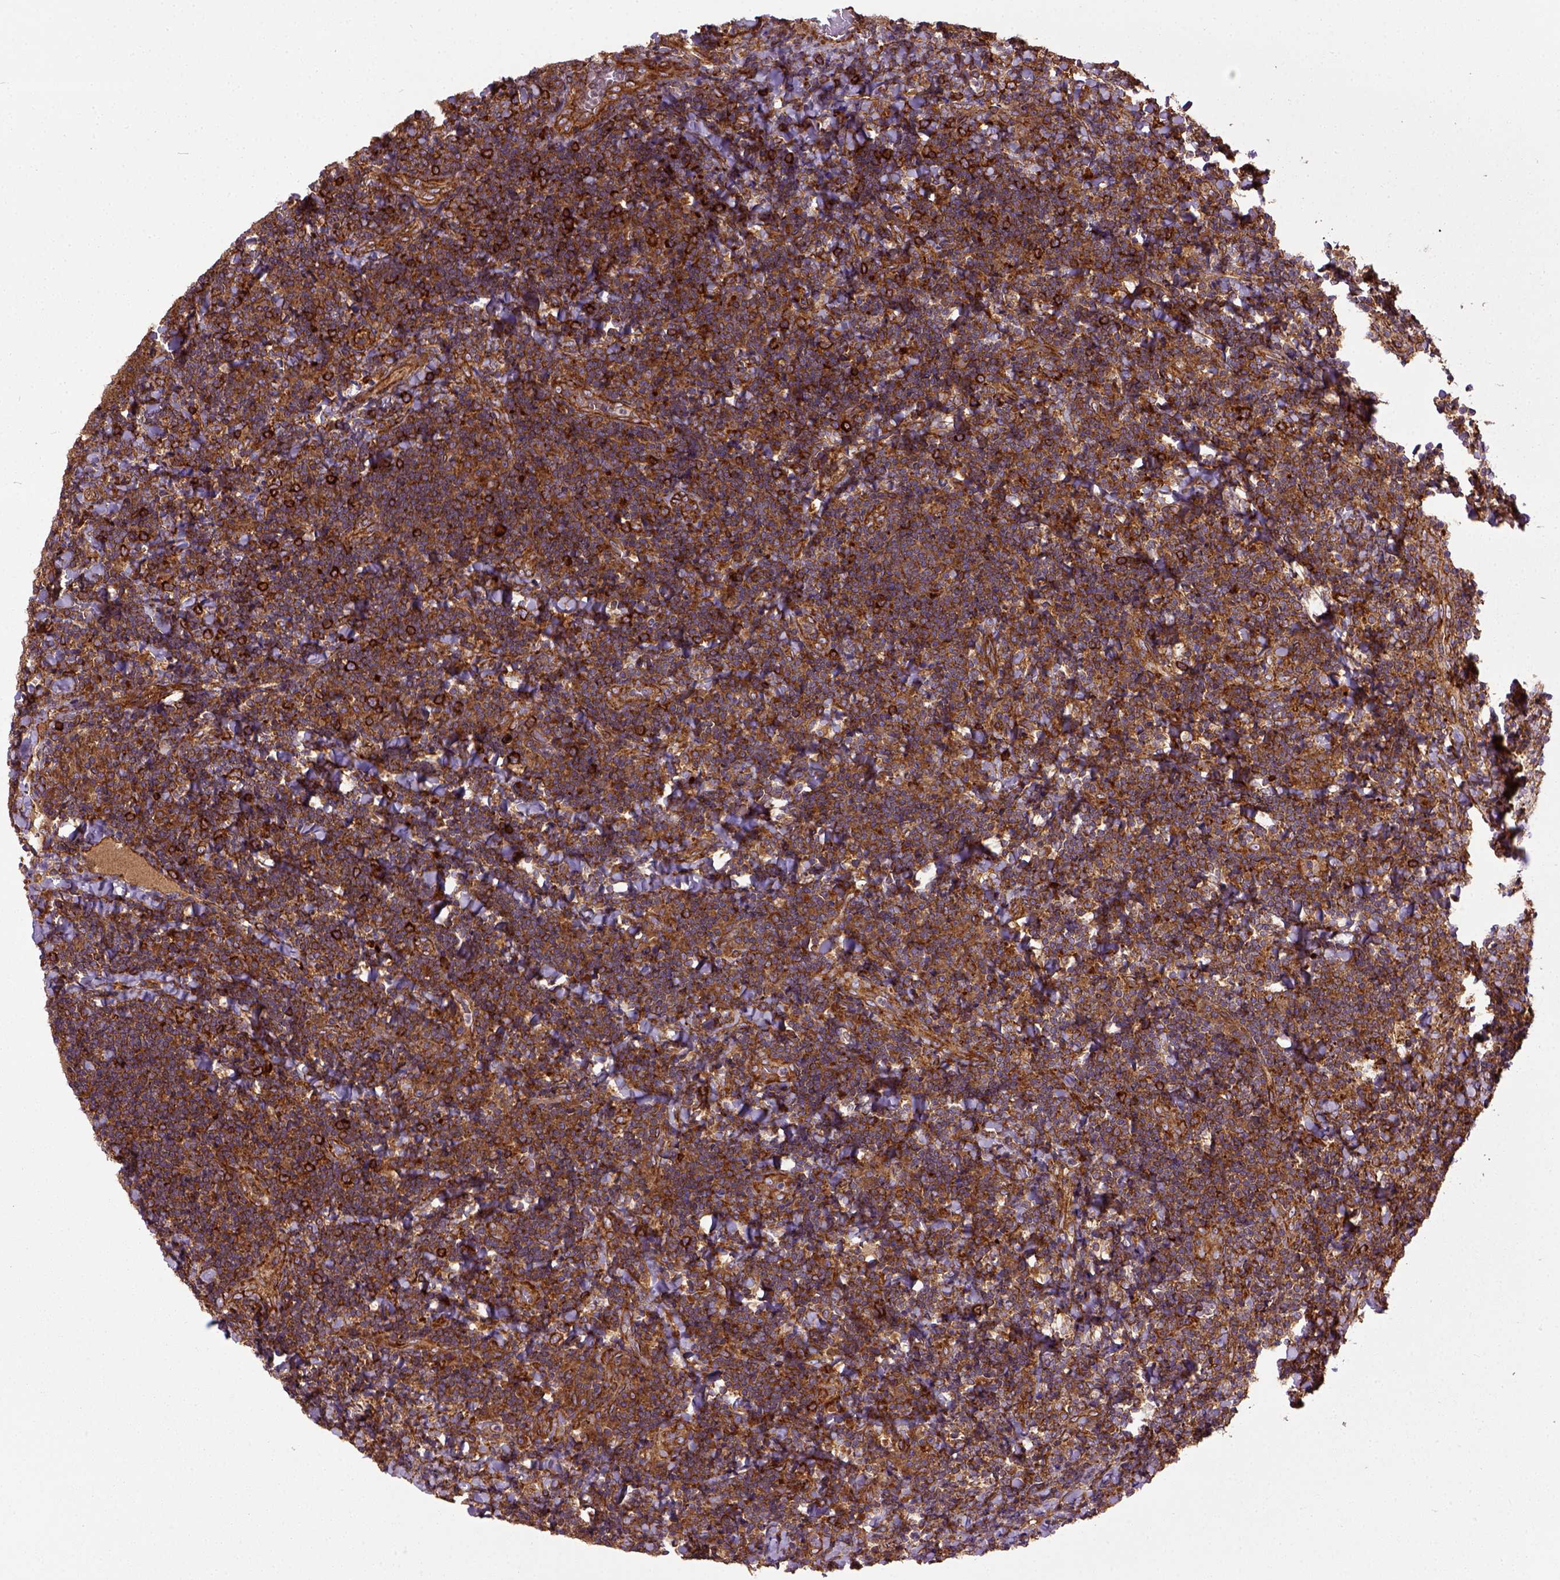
{"staining": {"intensity": "strong", "quantity": ">75%", "location": "cytoplasmic/membranous"}, "tissue": "tonsil", "cell_type": "Germinal center cells", "image_type": "normal", "snomed": [{"axis": "morphology", "description": "Normal tissue, NOS"}, {"axis": "topography", "description": "Tonsil"}], "caption": "A micrograph of tonsil stained for a protein demonstrates strong cytoplasmic/membranous brown staining in germinal center cells. (DAB (3,3'-diaminobenzidine) IHC with brightfield microscopy, high magnification).", "gene": "CAPRIN1", "patient": {"sex": "male", "age": 17}}